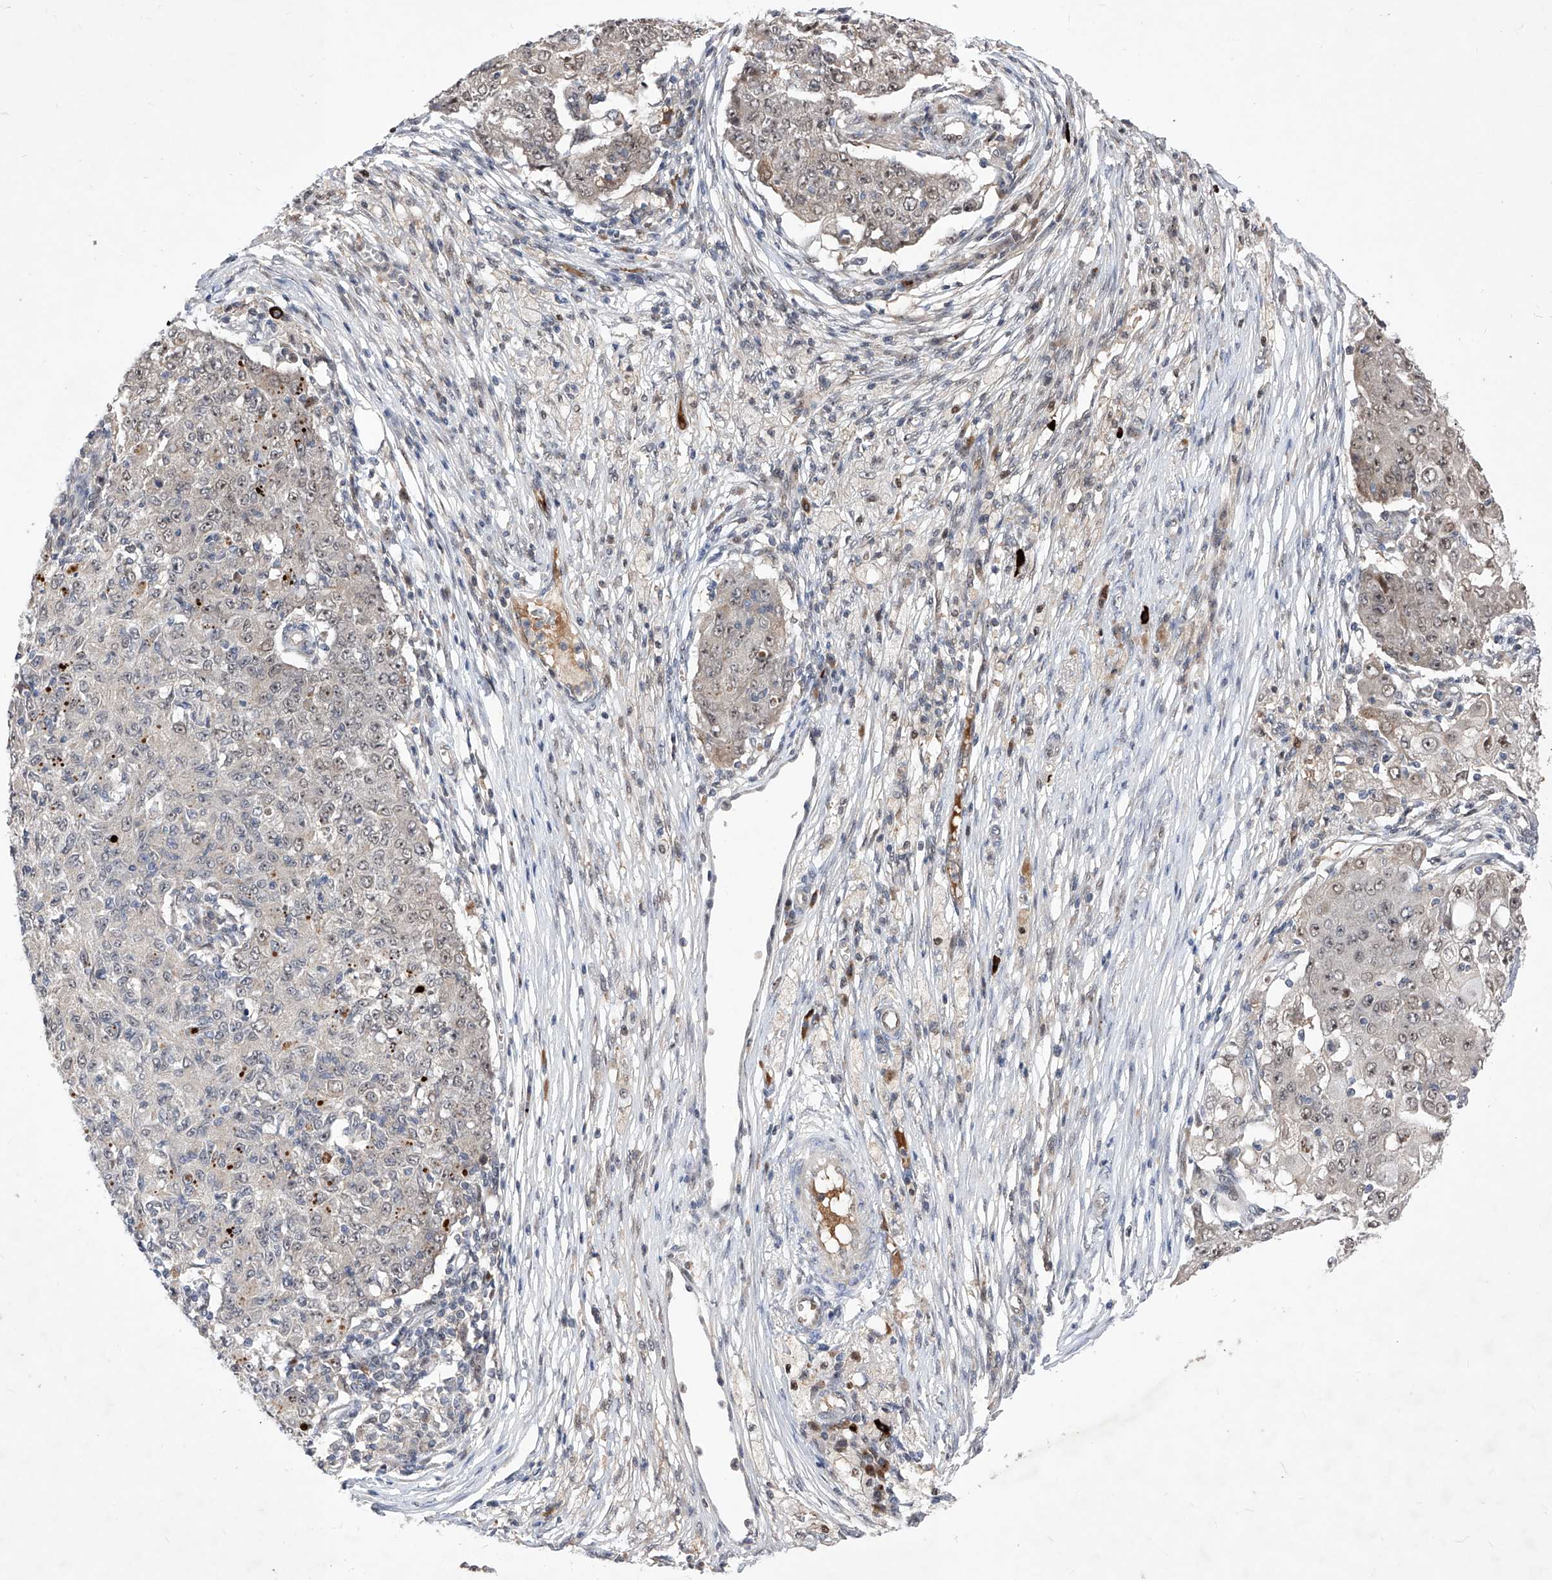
{"staining": {"intensity": "weak", "quantity": "25%-75%", "location": "nuclear"}, "tissue": "ovarian cancer", "cell_type": "Tumor cells", "image_type": "cancer", "snomed": [{"axis": "morphology", "description": "Carcinoma, endometroid"}, {"axis": "topography", "description": "Ovary"}], "caption": "Endometroid carcinoma (ovarian) stained for a protein demonstrates weak nuclear positivity in tumor cells. Using DAB (brown) and hematoxylin (blue) stains, captured at high magnification using brightfield microscopy.", "gene": "LGR4", "patient": {"sex": "female", "age": 42}}